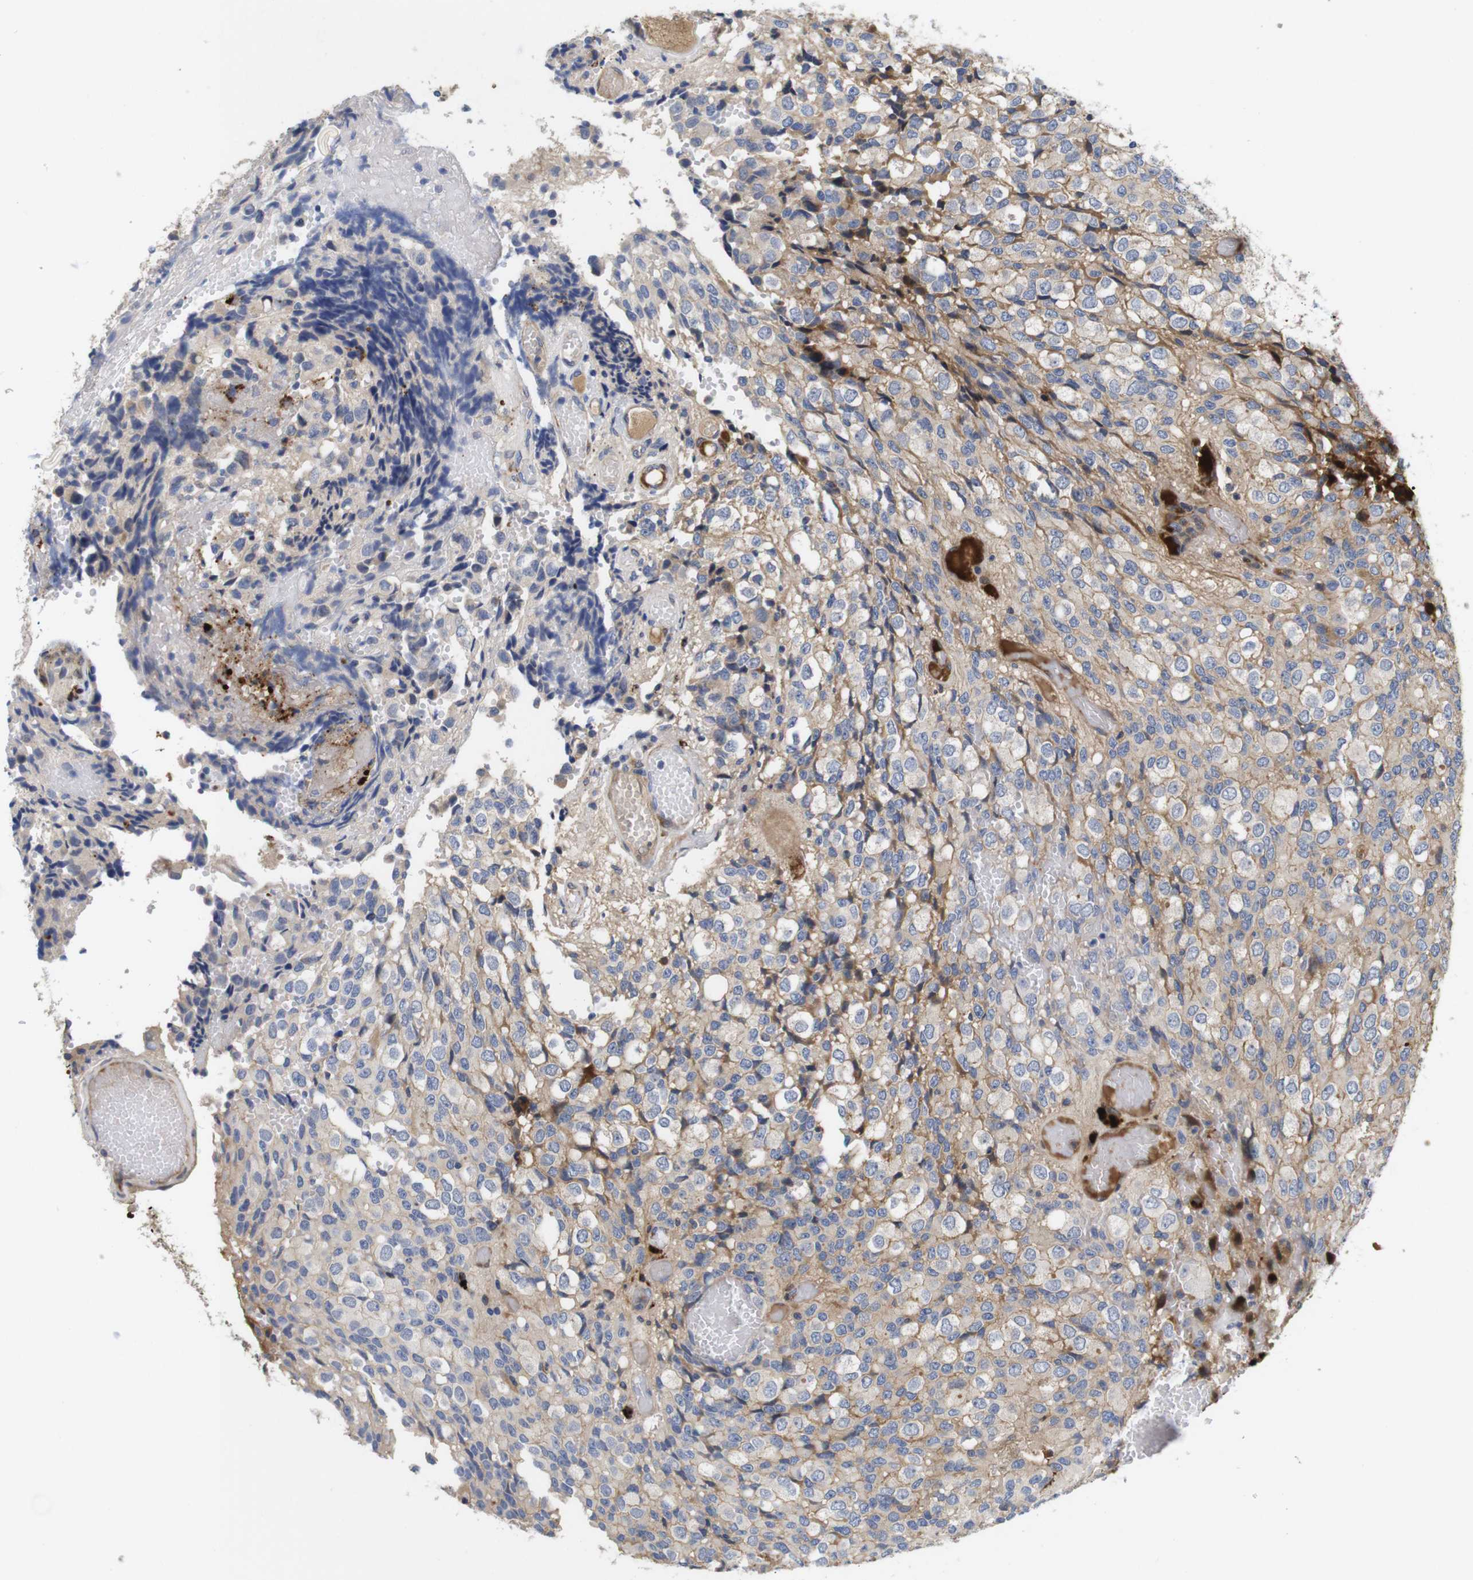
{"staining": {"intensity": "weak", "quantity": "<25%", "location": "cytoplasmic/membranous"}, "tissue": "glioma", "cell_type": "Tumor cells", "image_type": "cancer", "snomed": [{"axis": "morphology", "description": "Glioma, malignant, High grade"}, {"axis": "topography", "description": "Brain"}], "caption": "The photomicrograph shows no staining of tumor cells in glioma.", "gene": "SPRY3", "patient": {"sex": "male", "age": 32}}